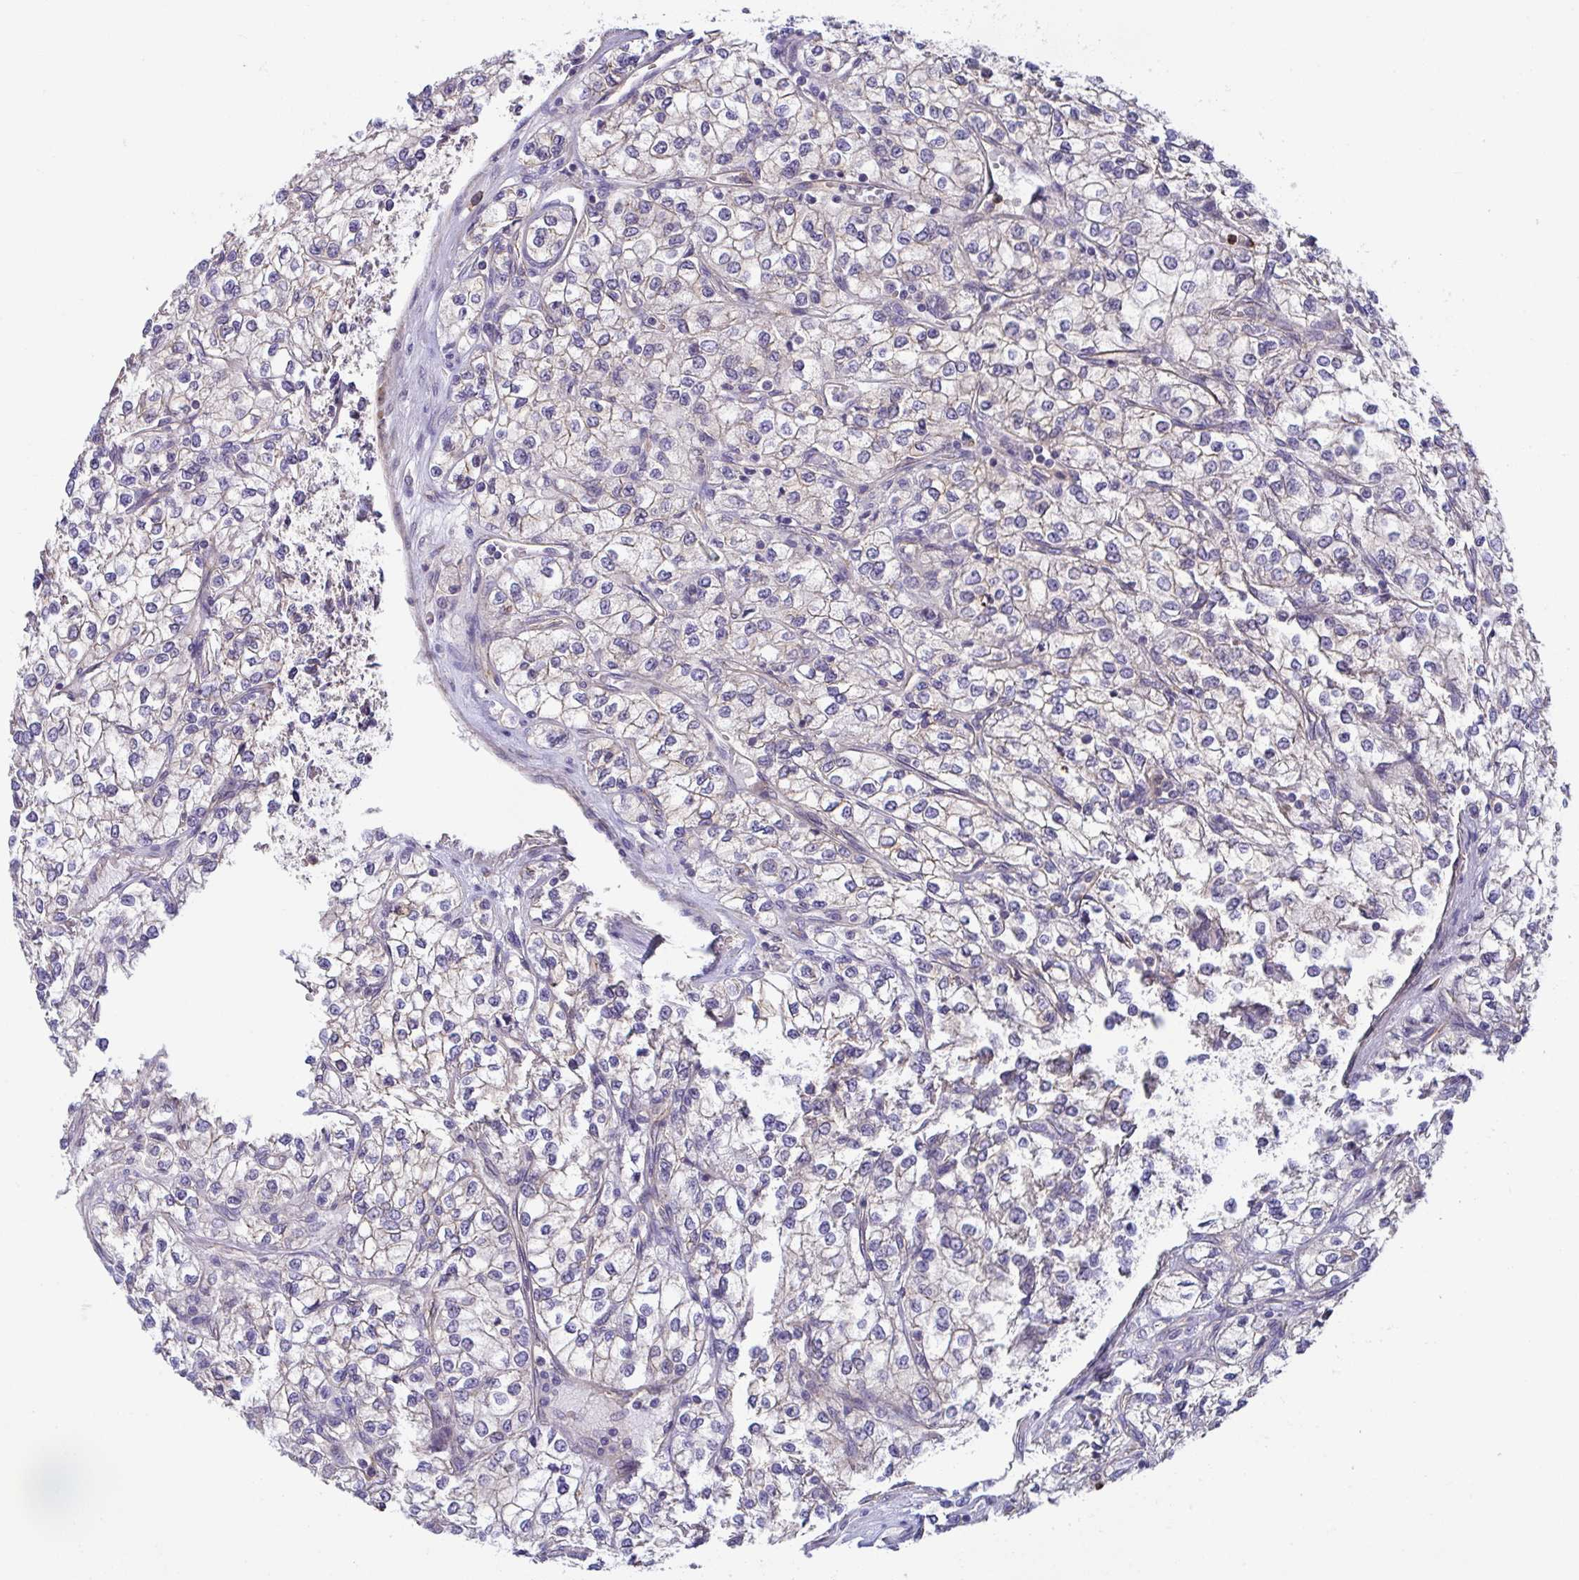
{"staining": {"intensity": "negative", "quantity": "none", "location": "none"}, "tissue": "renal cancer", "cell_type": "Tumor cells", "image_type": "cancer", "snomed": [{"axis": "morphology", "description": "Adenocarcinoma, NOS"}, {"axis": "topography", "description": "Kidney"}], "caption": "This is a micrograph of IHC staining of adenocarcinoma (renal), which shows no expression in tumor cells.", "gene": "RHOXF1", "patient": {"sex": "male", "age": 80}}